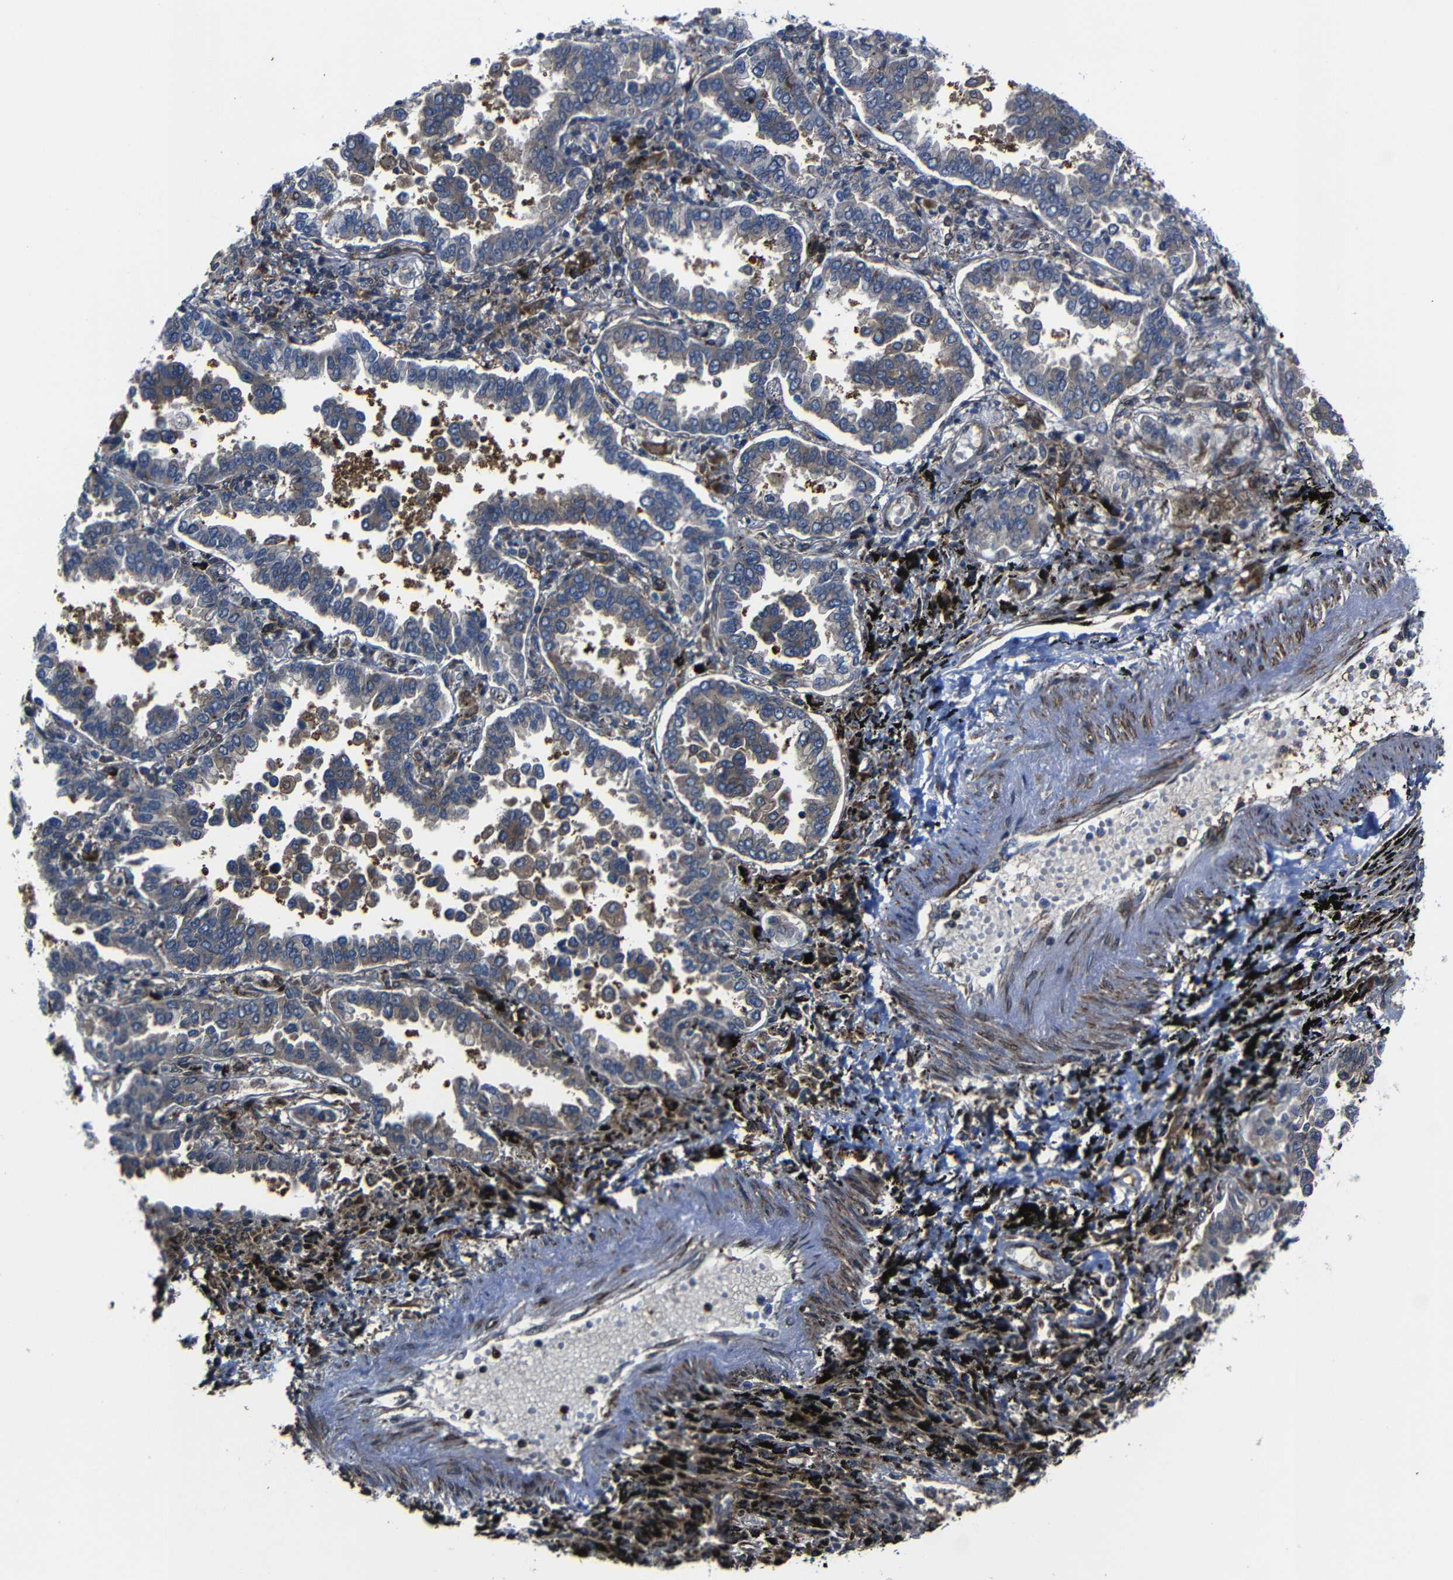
{"staining": {"intensity": "weak", "quantity": ">75%", "location": "cytoplasmic/membranous"}, "tissue": "lung cancer", "cell_type": "Tumor cells", "image_type": "cancer", "snomed": [{"axis": "morphology", "description": "Normal tissue, NOS"}, {"axis": "morphology", "description": "Adenocarcinoma, NOS"}, {"axis": "topography", "description": "Lung"}], "caption": "A brown stain highlights weak cytoplasmic/membranous positivity of a protein in human lung cancer tumor cells.", "gene": "KIAA0513", "patient": {"sex": "male", "age": 59}}